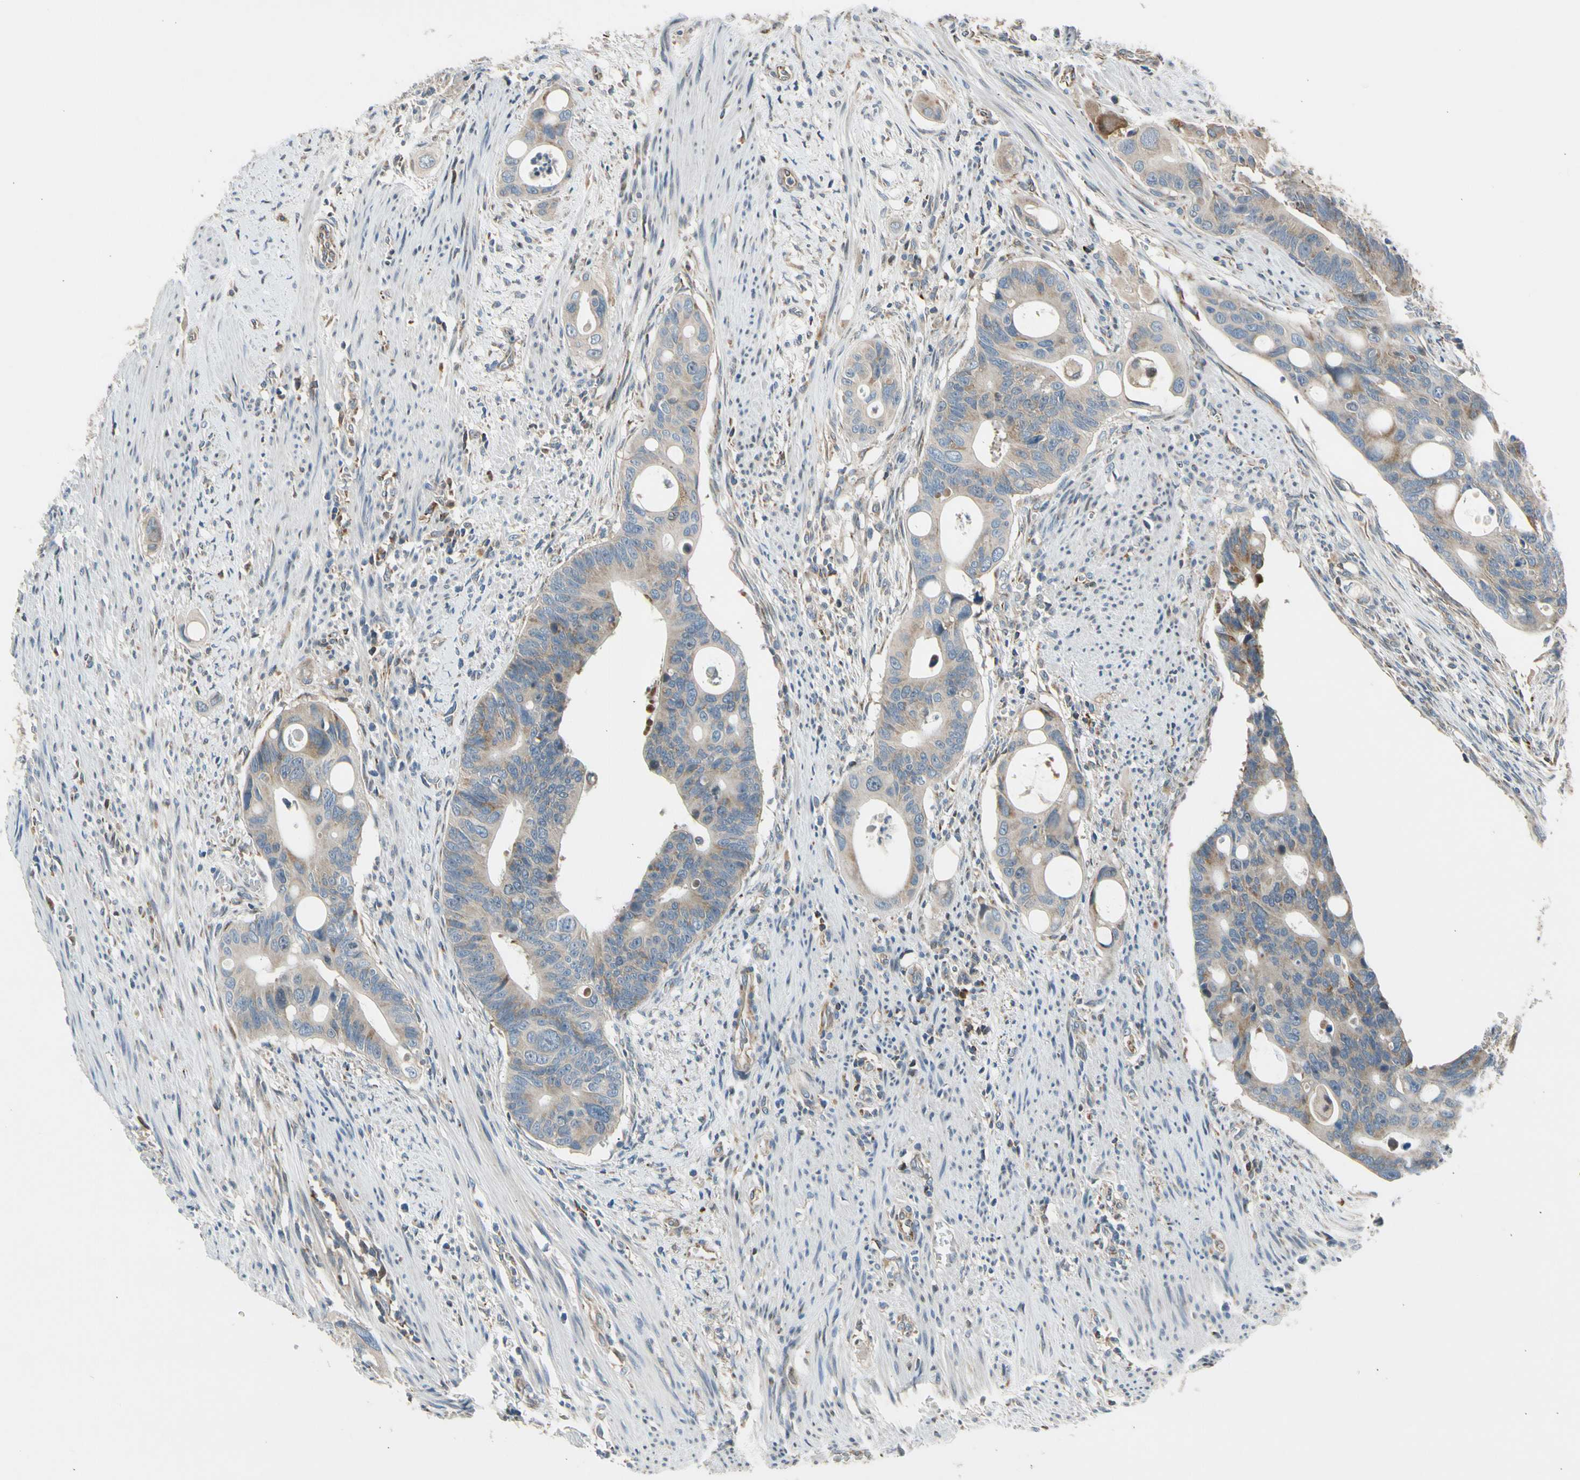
{"staining": {"intensity": "weak", "quantity": ">75%", "location": "cytoplasmic/membranous"}, "tissue": "colorectal cancer", "cell_type": "Tumor cells", "image_type": "cancer", "snomed": [{"axis": "morphology", "description": "Adenocarcinoma, NOS"}, {"axis": "topography", "description": "Colon"}], "caption": "Colorectal adenocarcinoma stained for a protein shows weak cytoplasmic/membranous positivity in tumor cells.", "gene": "NPHP3", "patient": {"sex": "female", "age": 57}}